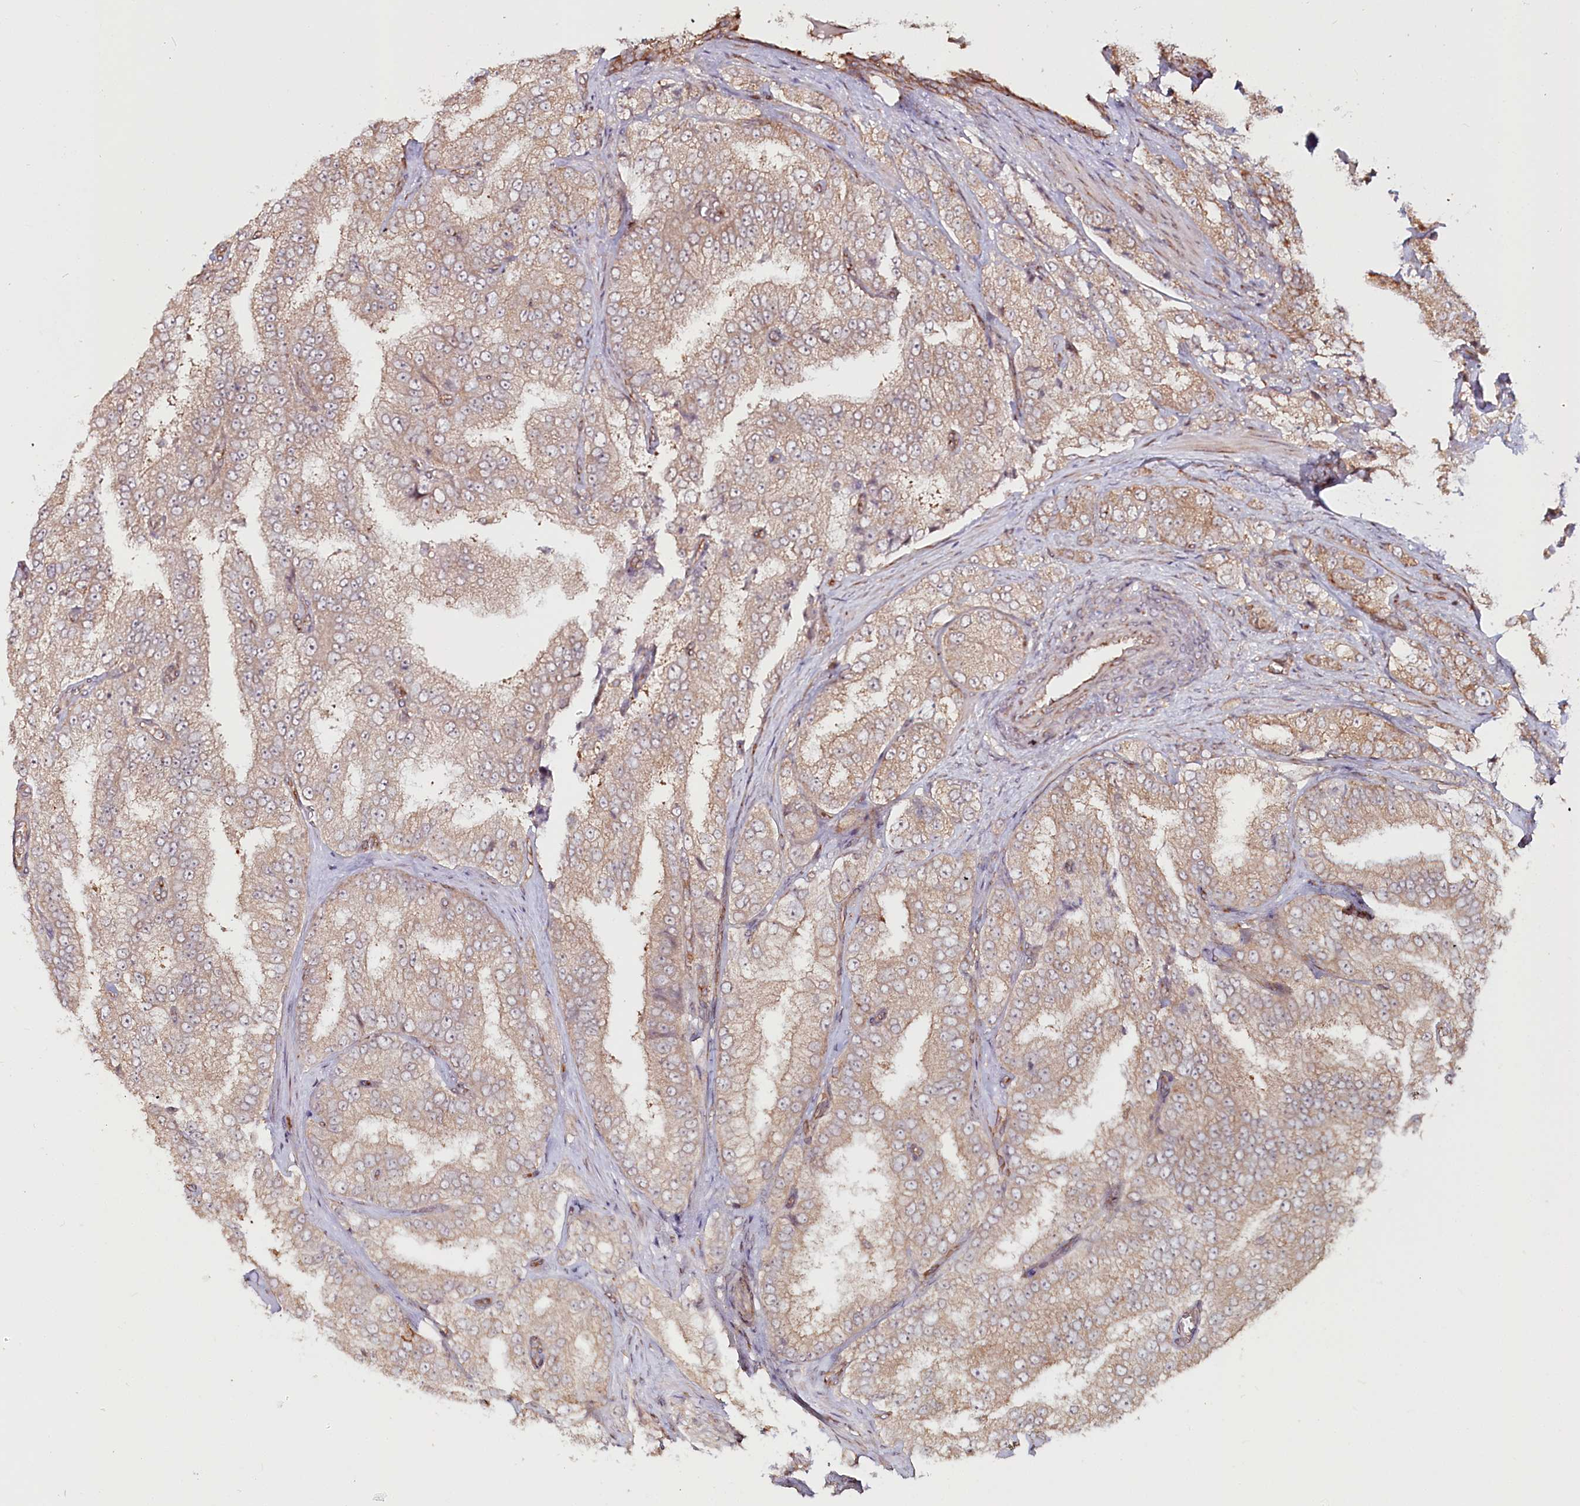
{"staining": {"intensity": "weak", "quantity": ">75%", "location": "cytoplasmic/membranous"}, "tissue": "prostate cancer", "cell_type": "Tumor cells", "image_type": "cancer", "snomed": [{"axis": "morphology", "description": "Adenocarcinoma, High grade"}, {"axis": "topography", "description": "Prostate"}], "caption": "Prostate cancer stained with a brown dye displays weak cytoplasmic/membranous positive positivity in approximately >75% of tumor cells.", "gene": "OTUD4", "patient": {"sex": "male", "age": 58}}